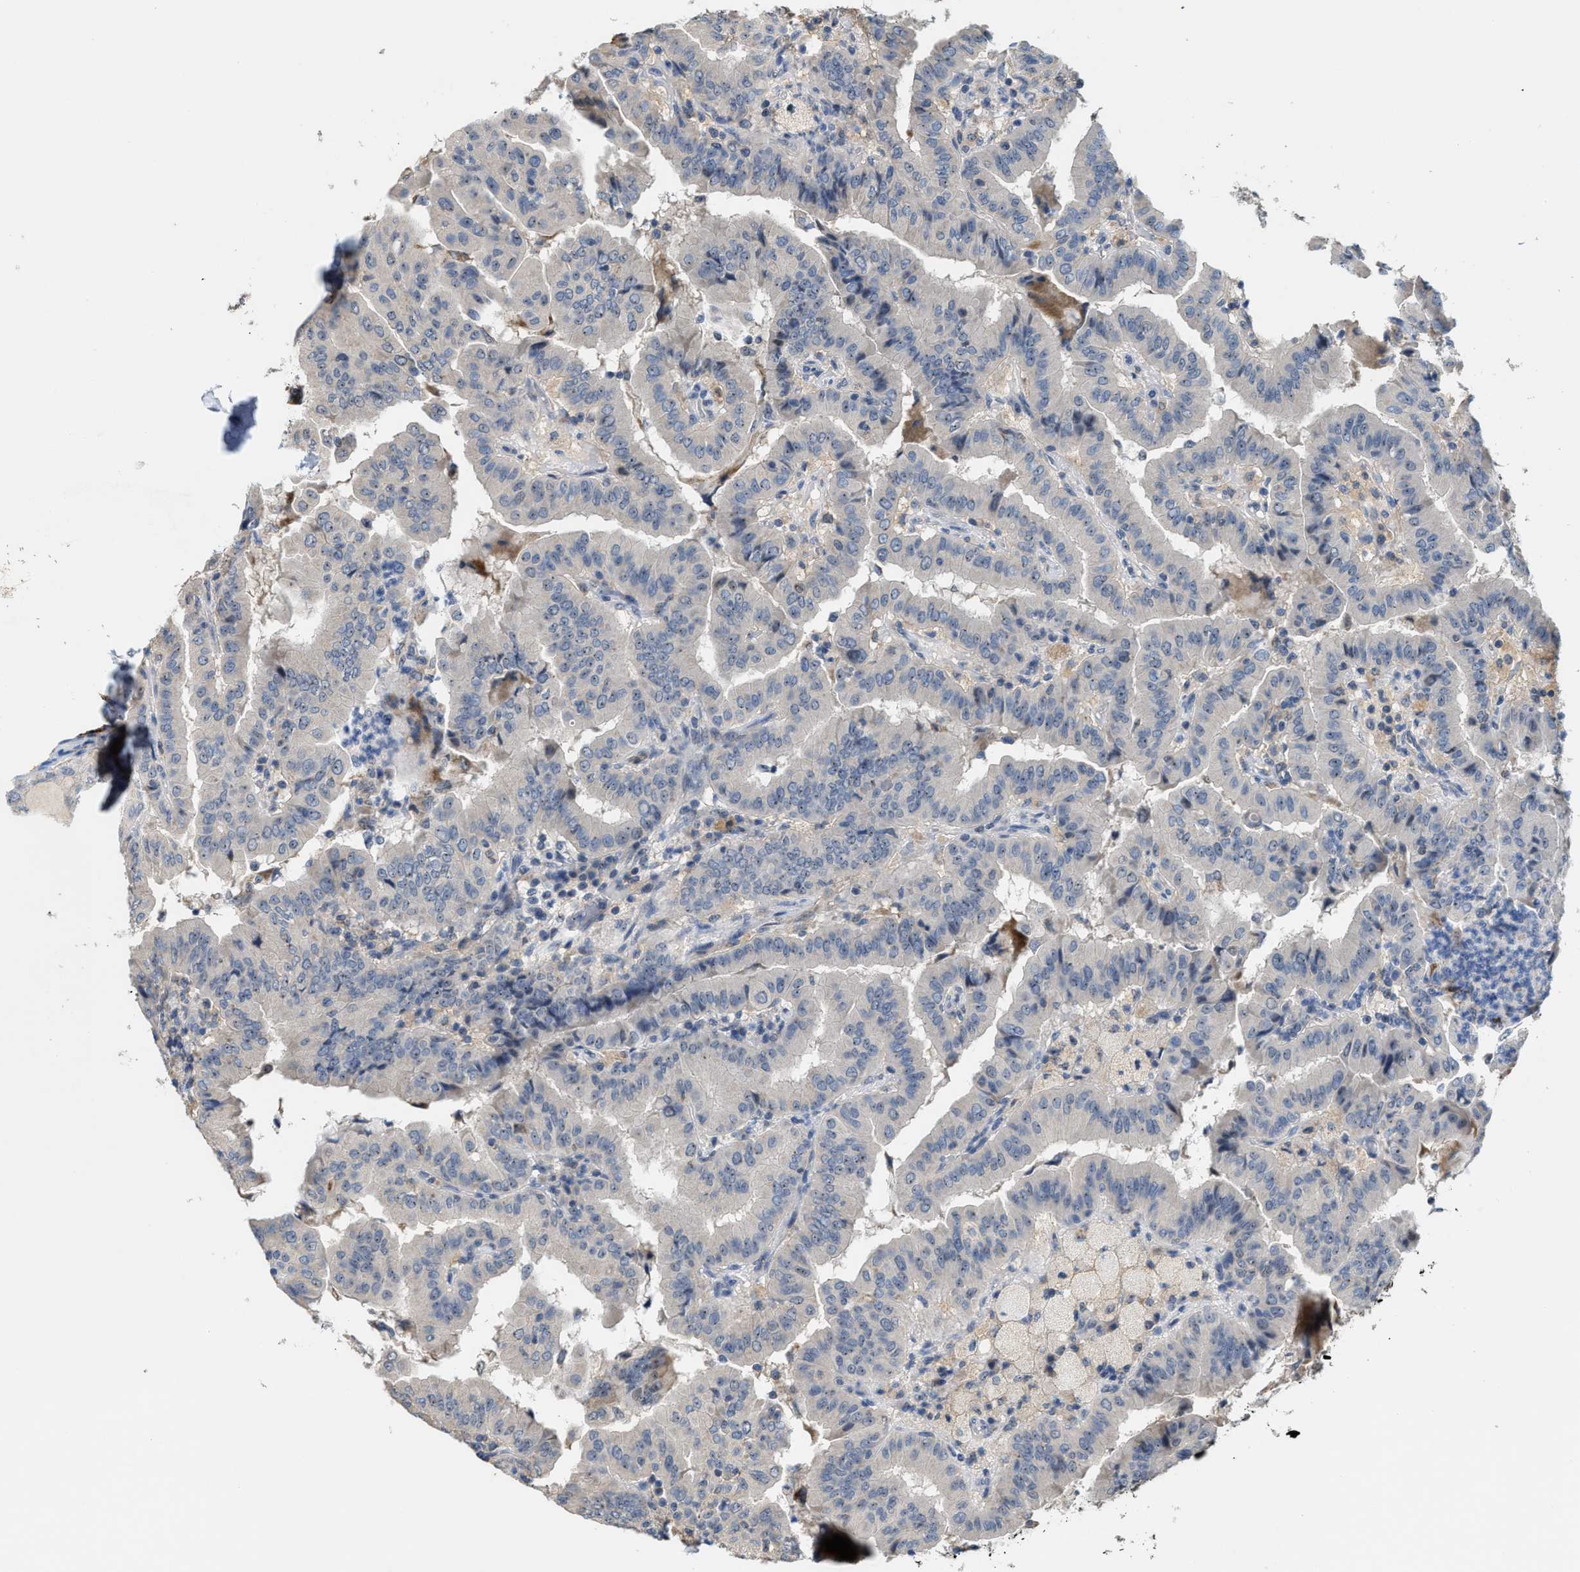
{"staining": {"intensity": "negative", "quantity": "none", "location": "none"}, "tissue": "thyroid cancer", "cell_type": "Tumor cells", "image_type": "cancer", "snomed": [{"axis": "morphology", "description": "Papillary adenocarcinoma, NOS"}, {"axis": "topography", "description": "Thyroid gland"}], "caption": "Thyroid papillary adenocarcinoma stained for a protein using IHC reveals no expression tumor cells.", "gene": "ZNF783", "patient": {"sex": "male", "age": 33}}